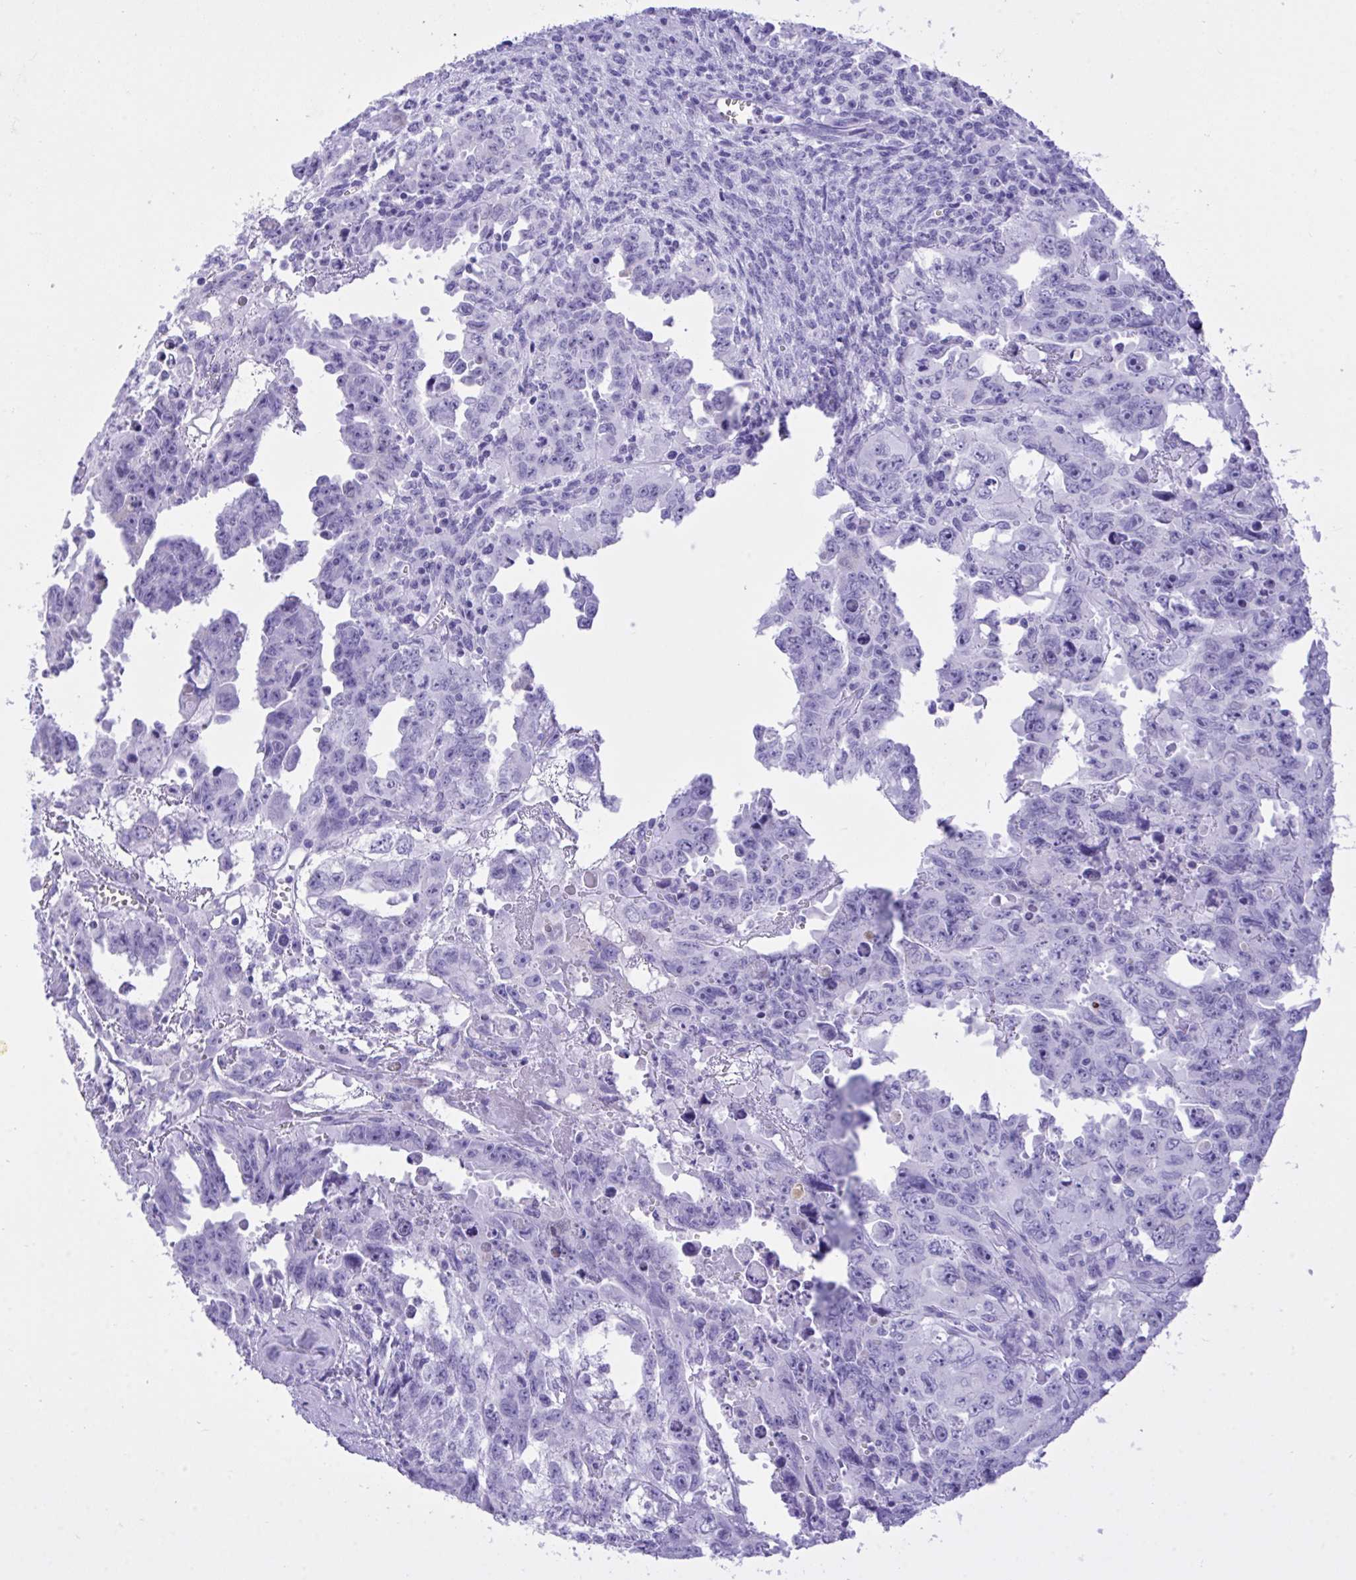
{"staining": {"intensity": "negative", "quantity": "none", "location": "none"}, "tissue": "testis cancer", "cell_type": "Tumor cells", "image_type": "cancer", "snomed": [{"axis": "morphology", "description": "Carcinoma, Embryonal, NOS"}, {"axis": "topography", "description": "Testis"}], "caption": "Tumor cells are negative for protein expression in human testis cancer.", "gene": "BEX5", "patient": {"sex": "male", "age": 24}}